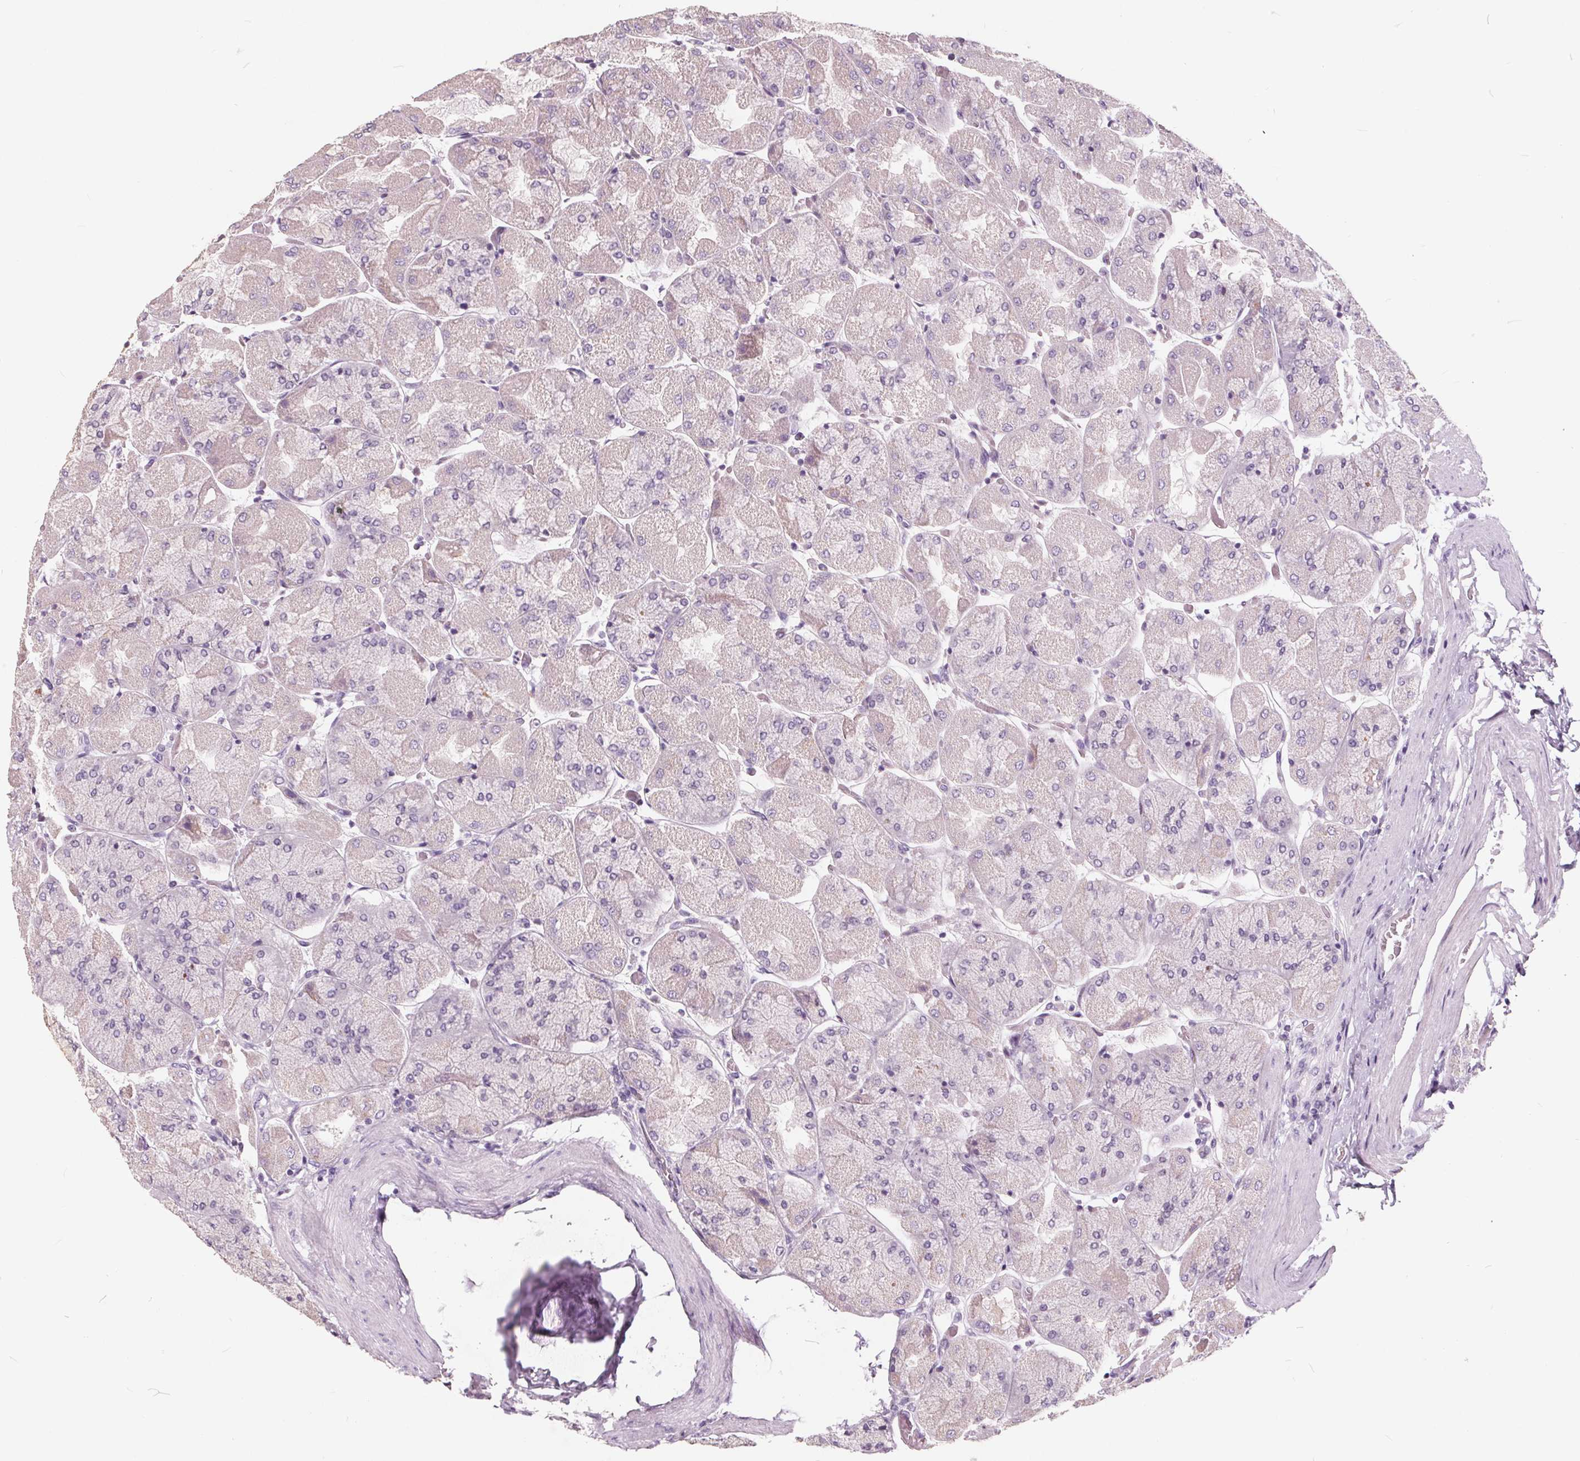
{"staining": {"intensity": "negative", "quantity": "none", "location": "none"}, "tissue": "stomach", "cell_type": "Glandular cells", "image_type": "normal", "snomed": [{"axis": "morphology", "description": "Normal tissue, NOS"}, {"axis": "topography", "description": "Stomach"}], "caption": "IHC of unremarkable human stomach shows no staining in glandular cells.", "gene": "PLA2G2E", "patient": {"sex": "female", "age": 61}}